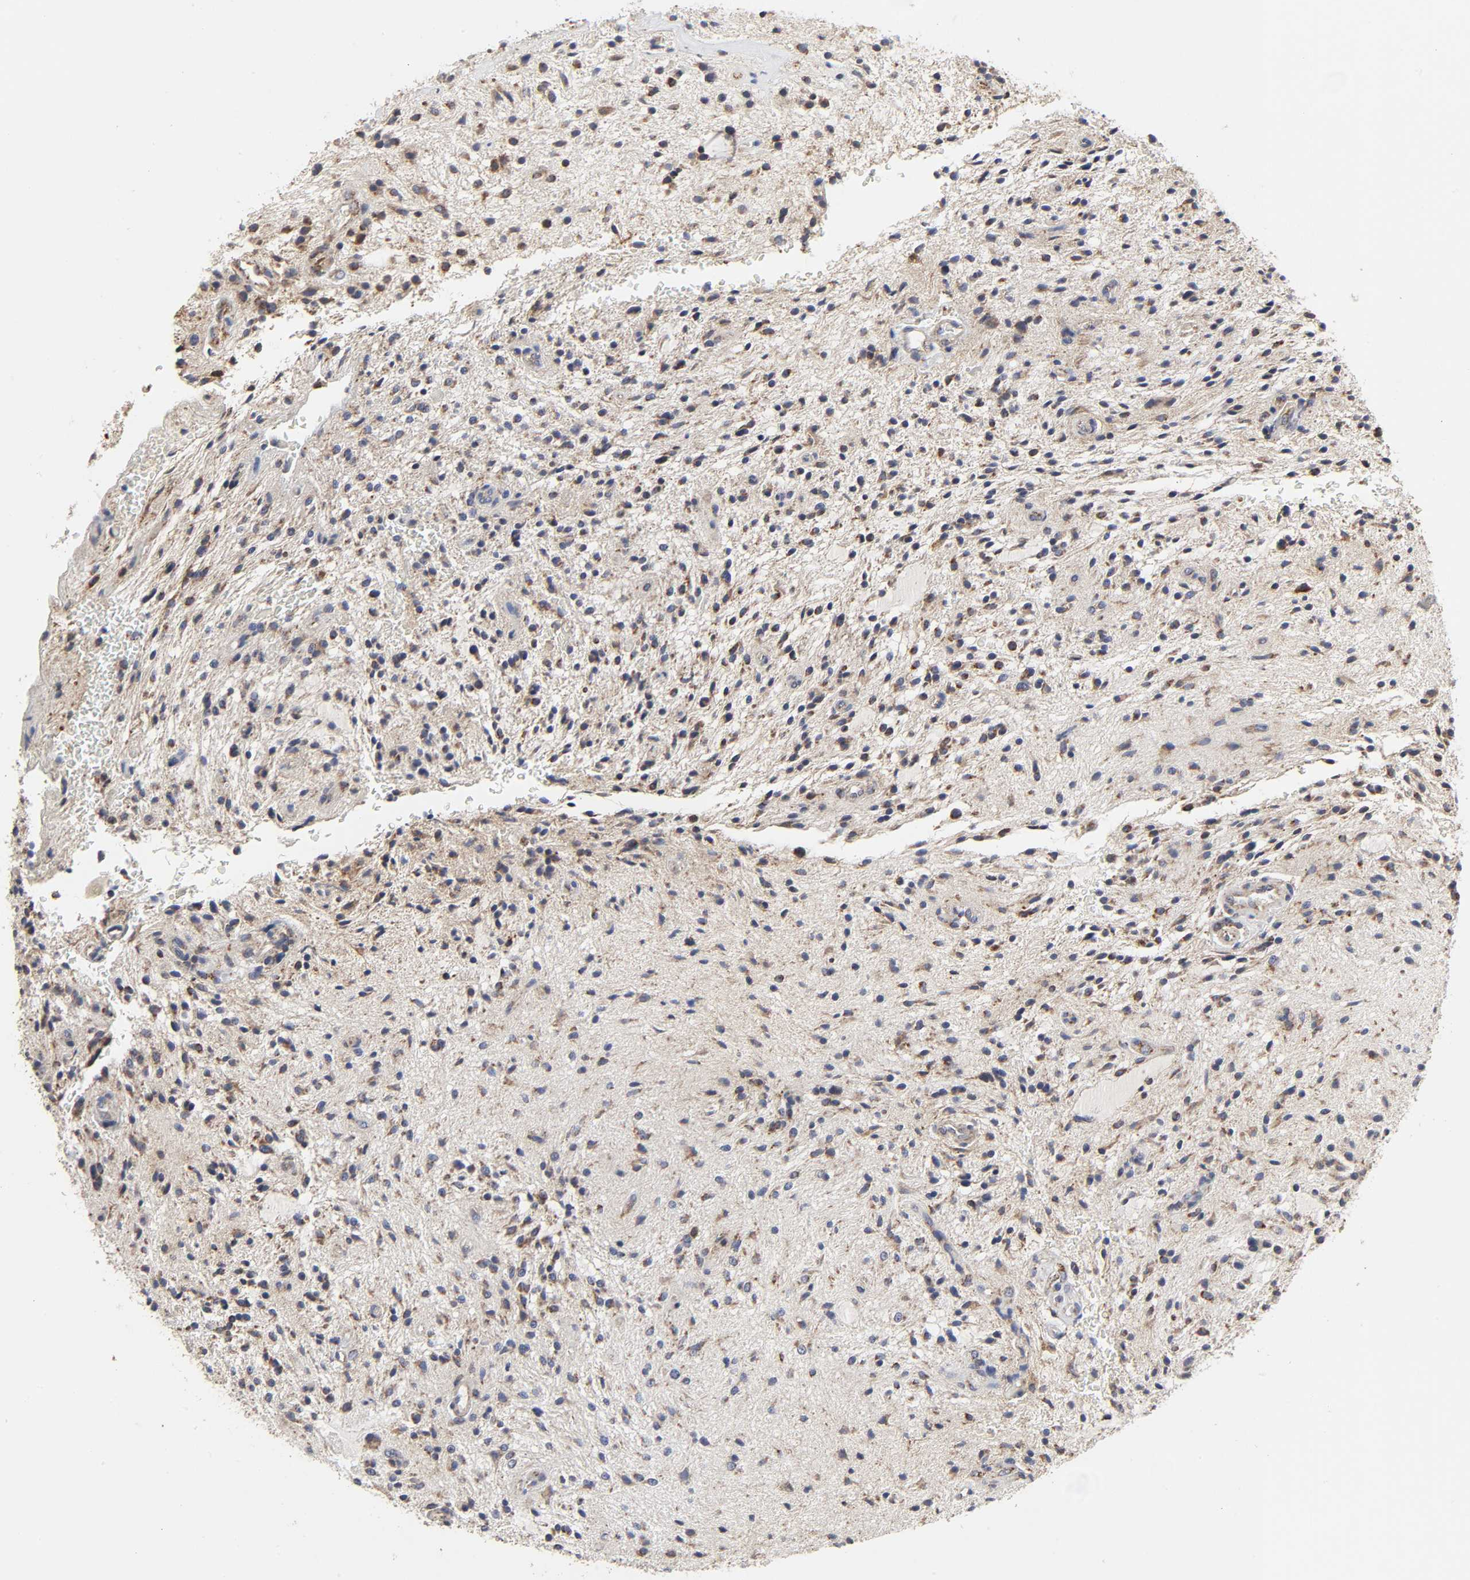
{"staining": {"intensity": "moderate", "quantity": "25%-75%", "location": "cytoplasmic/membranous"}, "tissue": "glioma", "cell_type": "Tumor cells", "image_type": "cancer", "snomed": [{"axis": "morphology", "description": "Glioma, malignant, NOS"}, {"axis": "topography", "description": "Cerebellum"}], "caption": "Immunohistochemical staining of human malignant glioma displays medium levels of moderate cytoplasmic/membranous positivity in about 25%-75% of tumor cells.", "gene": "COX6B1", "patient": {"sex": "female", "age": 10}}